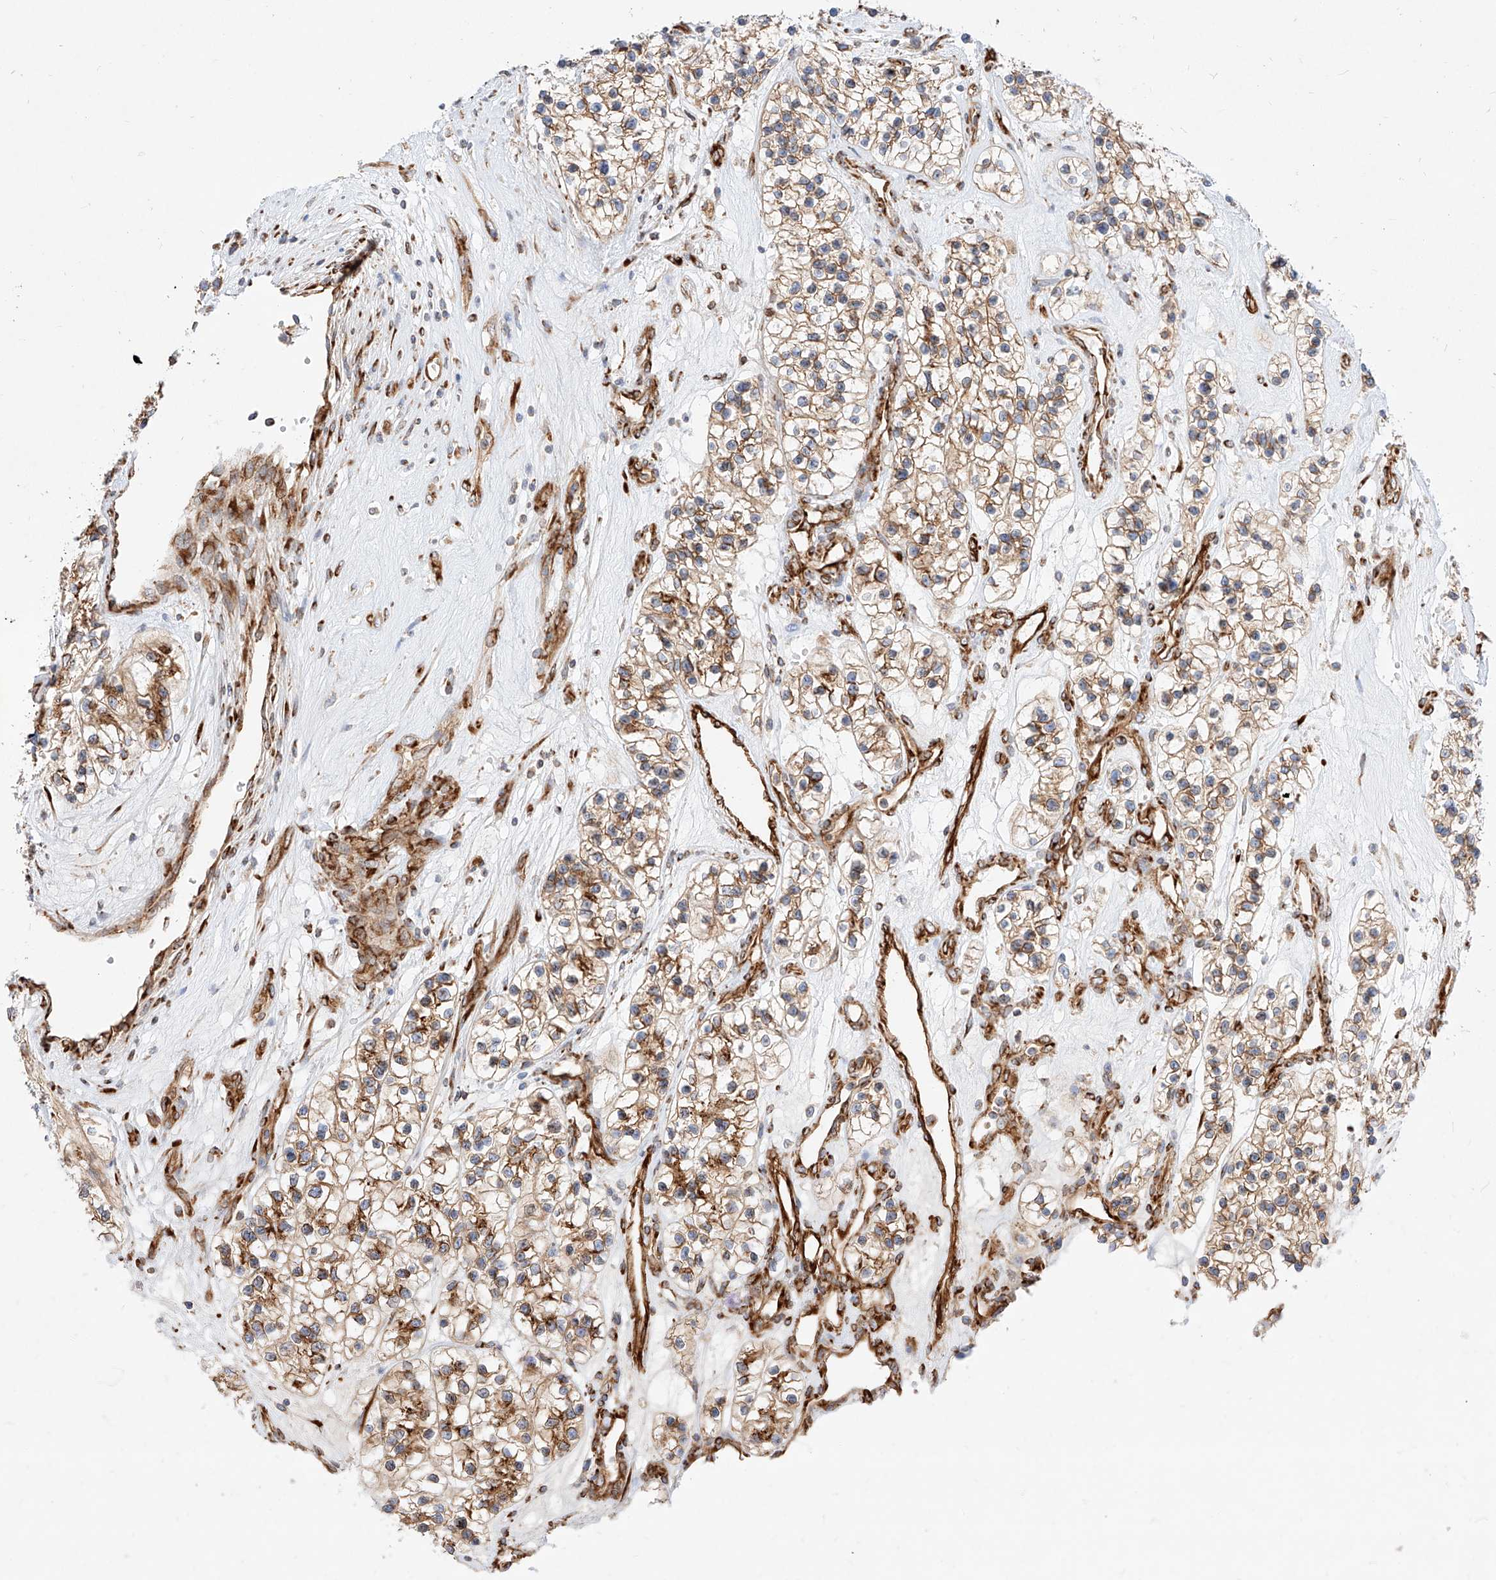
{"staining": {"intensity": "moderate", "quantity": ">75%", "location": "cytoplasmic/membranous"}, "tissue": "renal cancer", "cell_type": "Tumor cells", "image_type": "cancer", "snomed": [{"axis": "morphology", "description": "Adenocarcinoma, NOS"}, {"axis": "topography", "description": "Kidney"}], "caption": "Tumor cells show medium levels of moderate cytoplasmic/membranous staining in about >75% of cells in renal cancer.", "gene": "CSGALNACT2", "patient": {"sex": "female", "age": 57}}